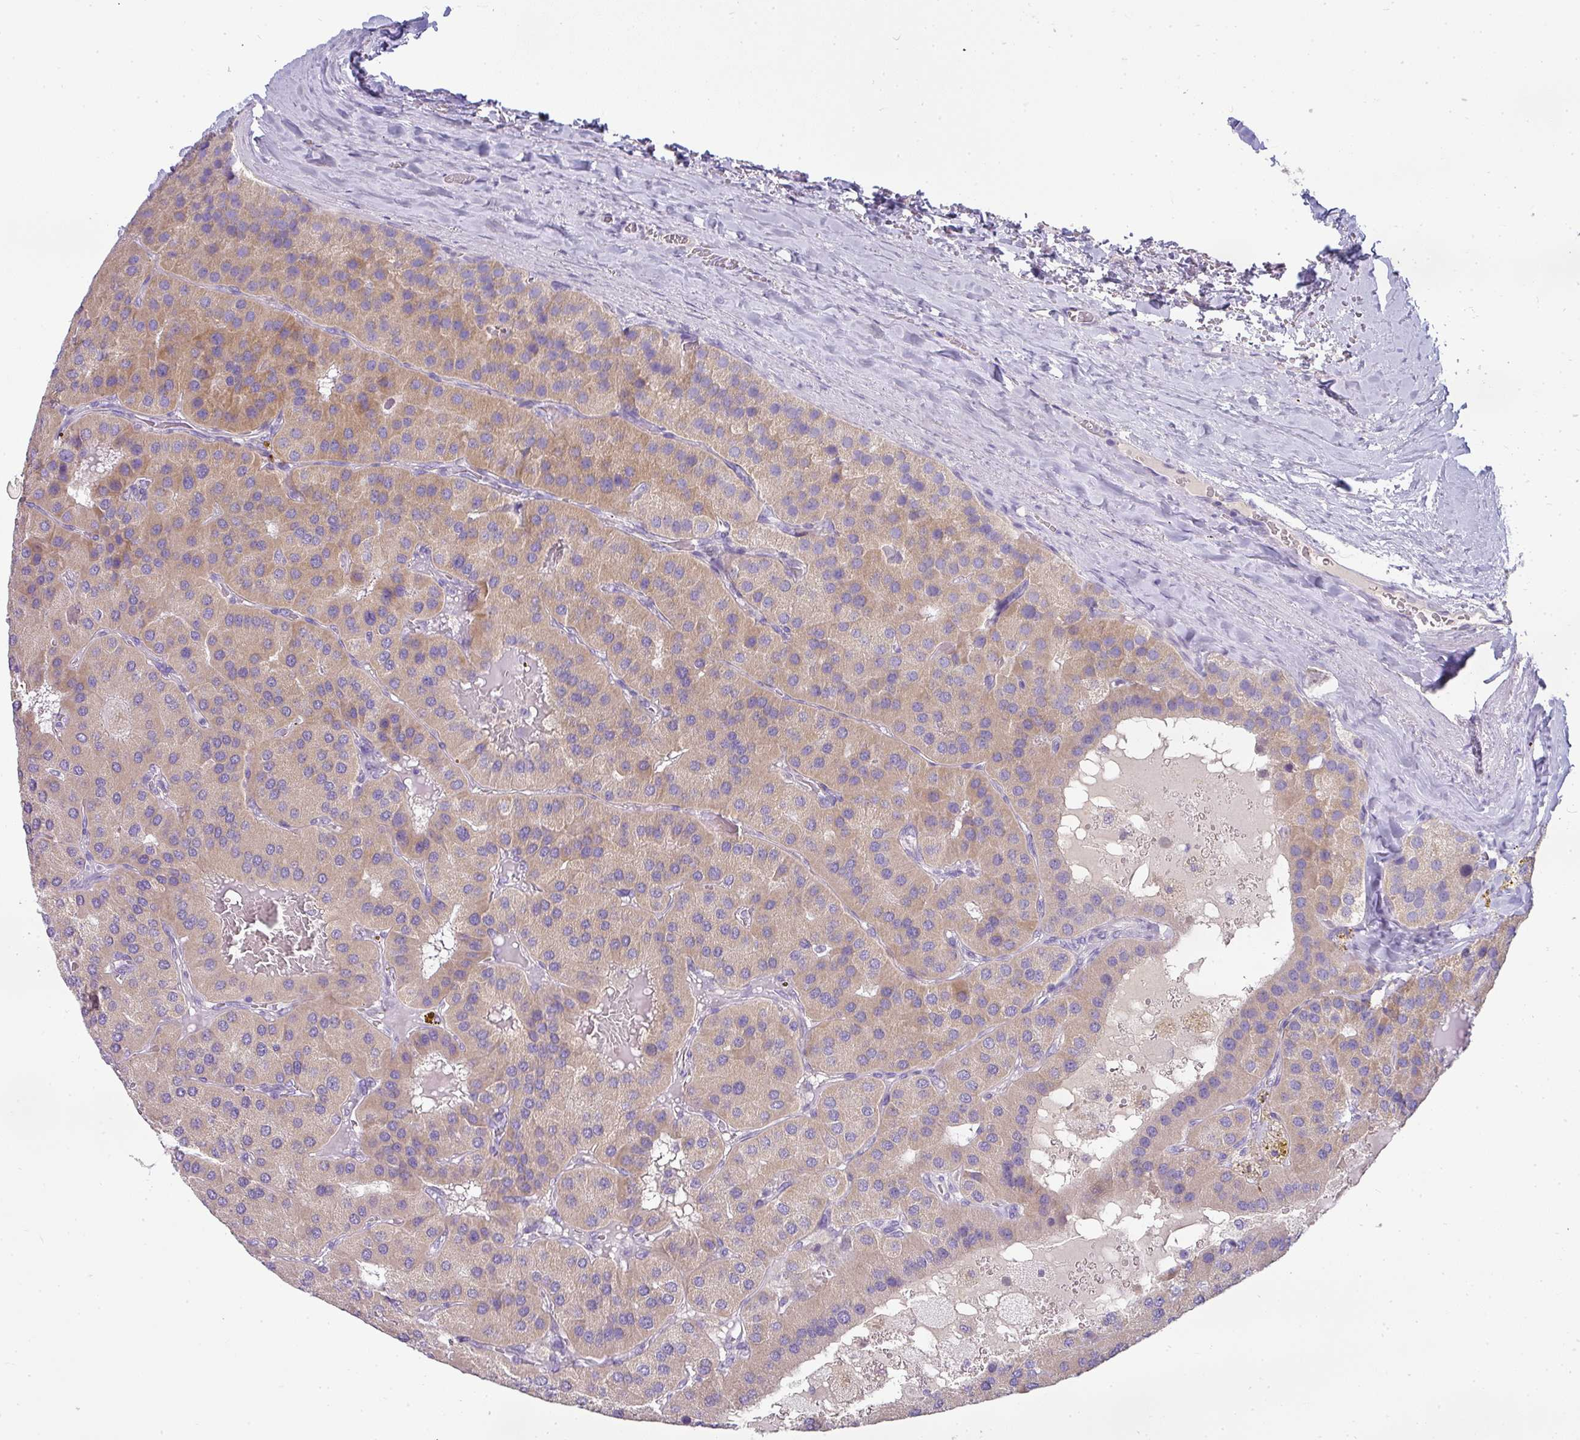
{"staining": {"intensity": "weak", "quantity": "25%-75%", "location": "cytoplasmic/membranous"}, "tissue": "parathyroid gland", "cell_type": "Glandular cells", "image_type": "normal", "snomed": [{"axis": "morphology", "description": "Normal tissue, NOS"}, {"axis": "morphology", "description": "Adenoma, NOS"}, {"axis": "topography", "description": "Parathyroid gland"}], "caption": "Brown immunohistochemical staining in unremarkable parathyroid gland shows weak cytoplasmic/membranous positivity in approximately 25%-75% of glandular cells. The protein of interest is stained brown, and the nuclei are stained in blue (DAB (3,3'-diaminobenzidine) IHC with brightfield microscopy, high magnification).", "gene": "ASXL3", "patient": {"sex": "female", "age": 86}}